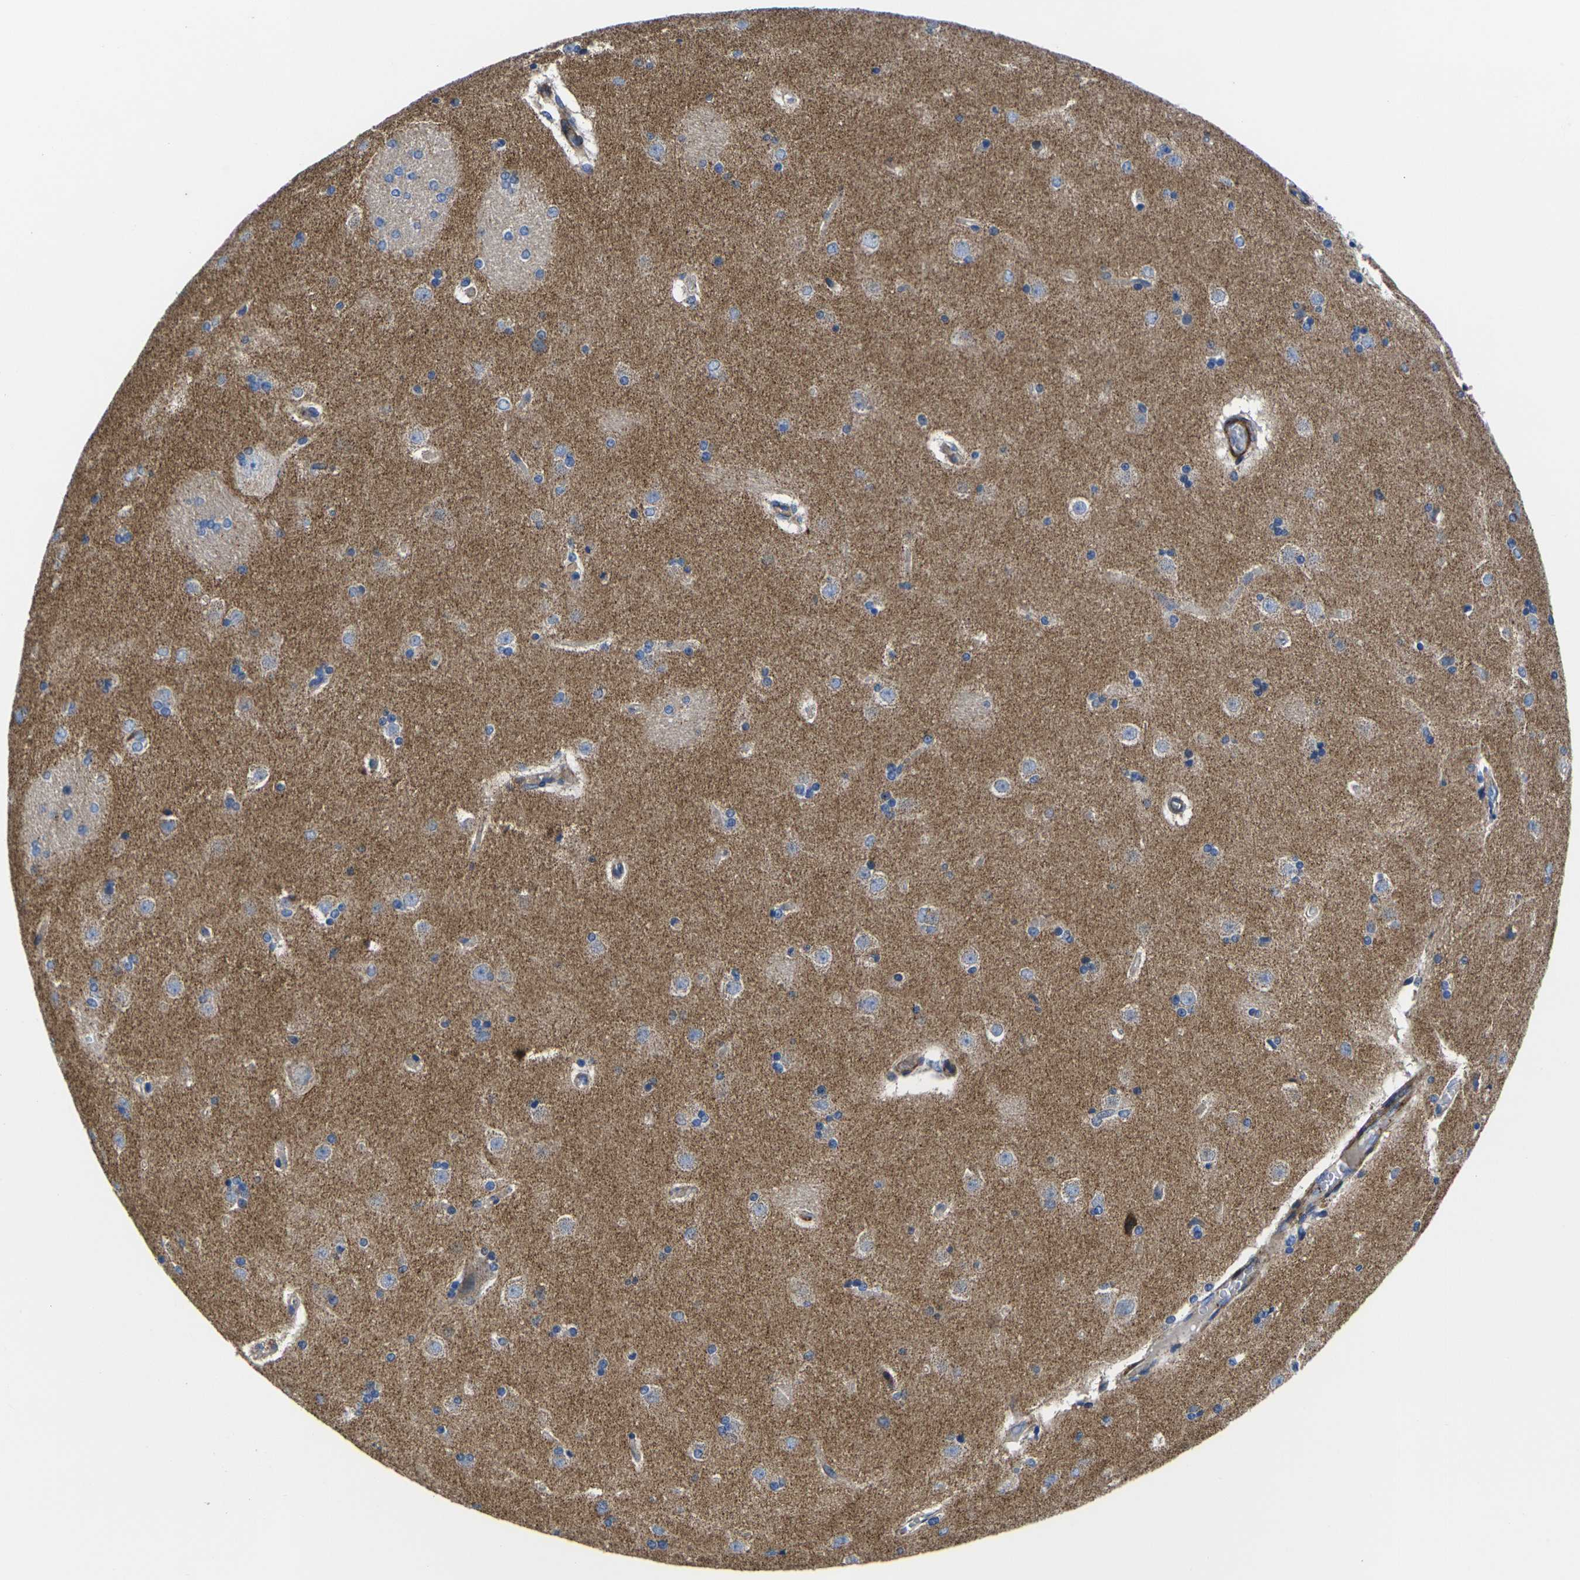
{"staining": {"intensity": "negative", "quantity": "none", "location": "none"}, "tissue": "caudate", "cell_type": "Glial cells", "image_type": "normal", "snomed": [{"axis": "morphology", "description": "Normal tissue, NOS"}, {"axis": "topography", "description": "Lateral ventricle wall"}], "caption": "An immunohistochemistry image of normal caudate is shown. There is no staining in glial cells of caudate. The staining was performed using DAB (3,3'-diaminobenzidine) to visualize the protein expression in brown, while the nuclei were stained in blue with hematoxylin (Magnification: 20x).", "gene": "GPR4", "patient": {"sex": "female", "age": 19}}